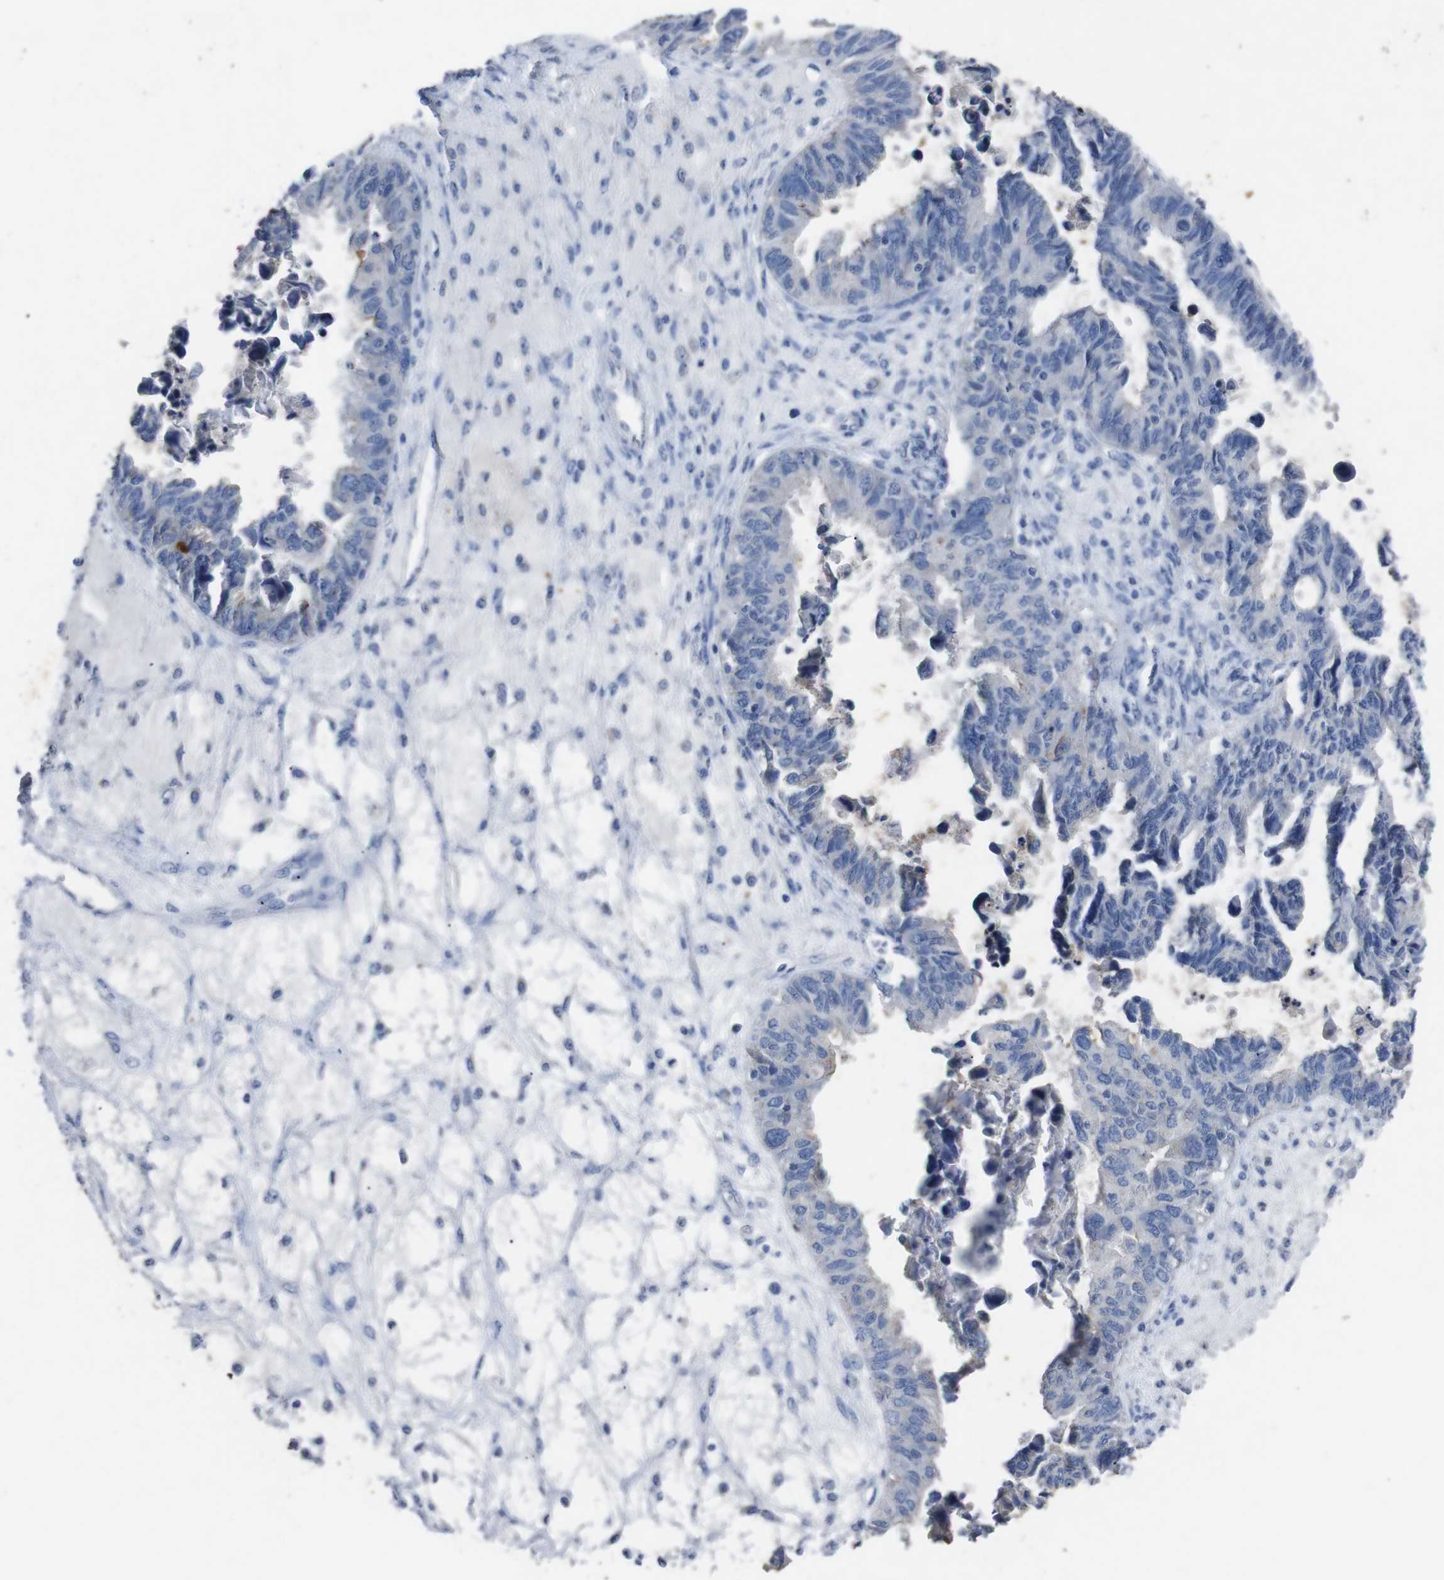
{"staining": {"intensity": "negative", "quantity": "none", "location": "none"}, "tissue": "ovarian cancer", "cell_type": "Tumor cells", "image_type": "cancer", "snomed": [{"axis": "morphology", "description": "Cystadenocarcinoma, serous, NOS"}, {"axis": "topography", "description": "Ovary"}], "caption": "Tumor cells show no significant staining in ovarian serous cystadenocarcinoma.", "gene": "GJB2", "patient": {"sex": "female", "age": 79}}